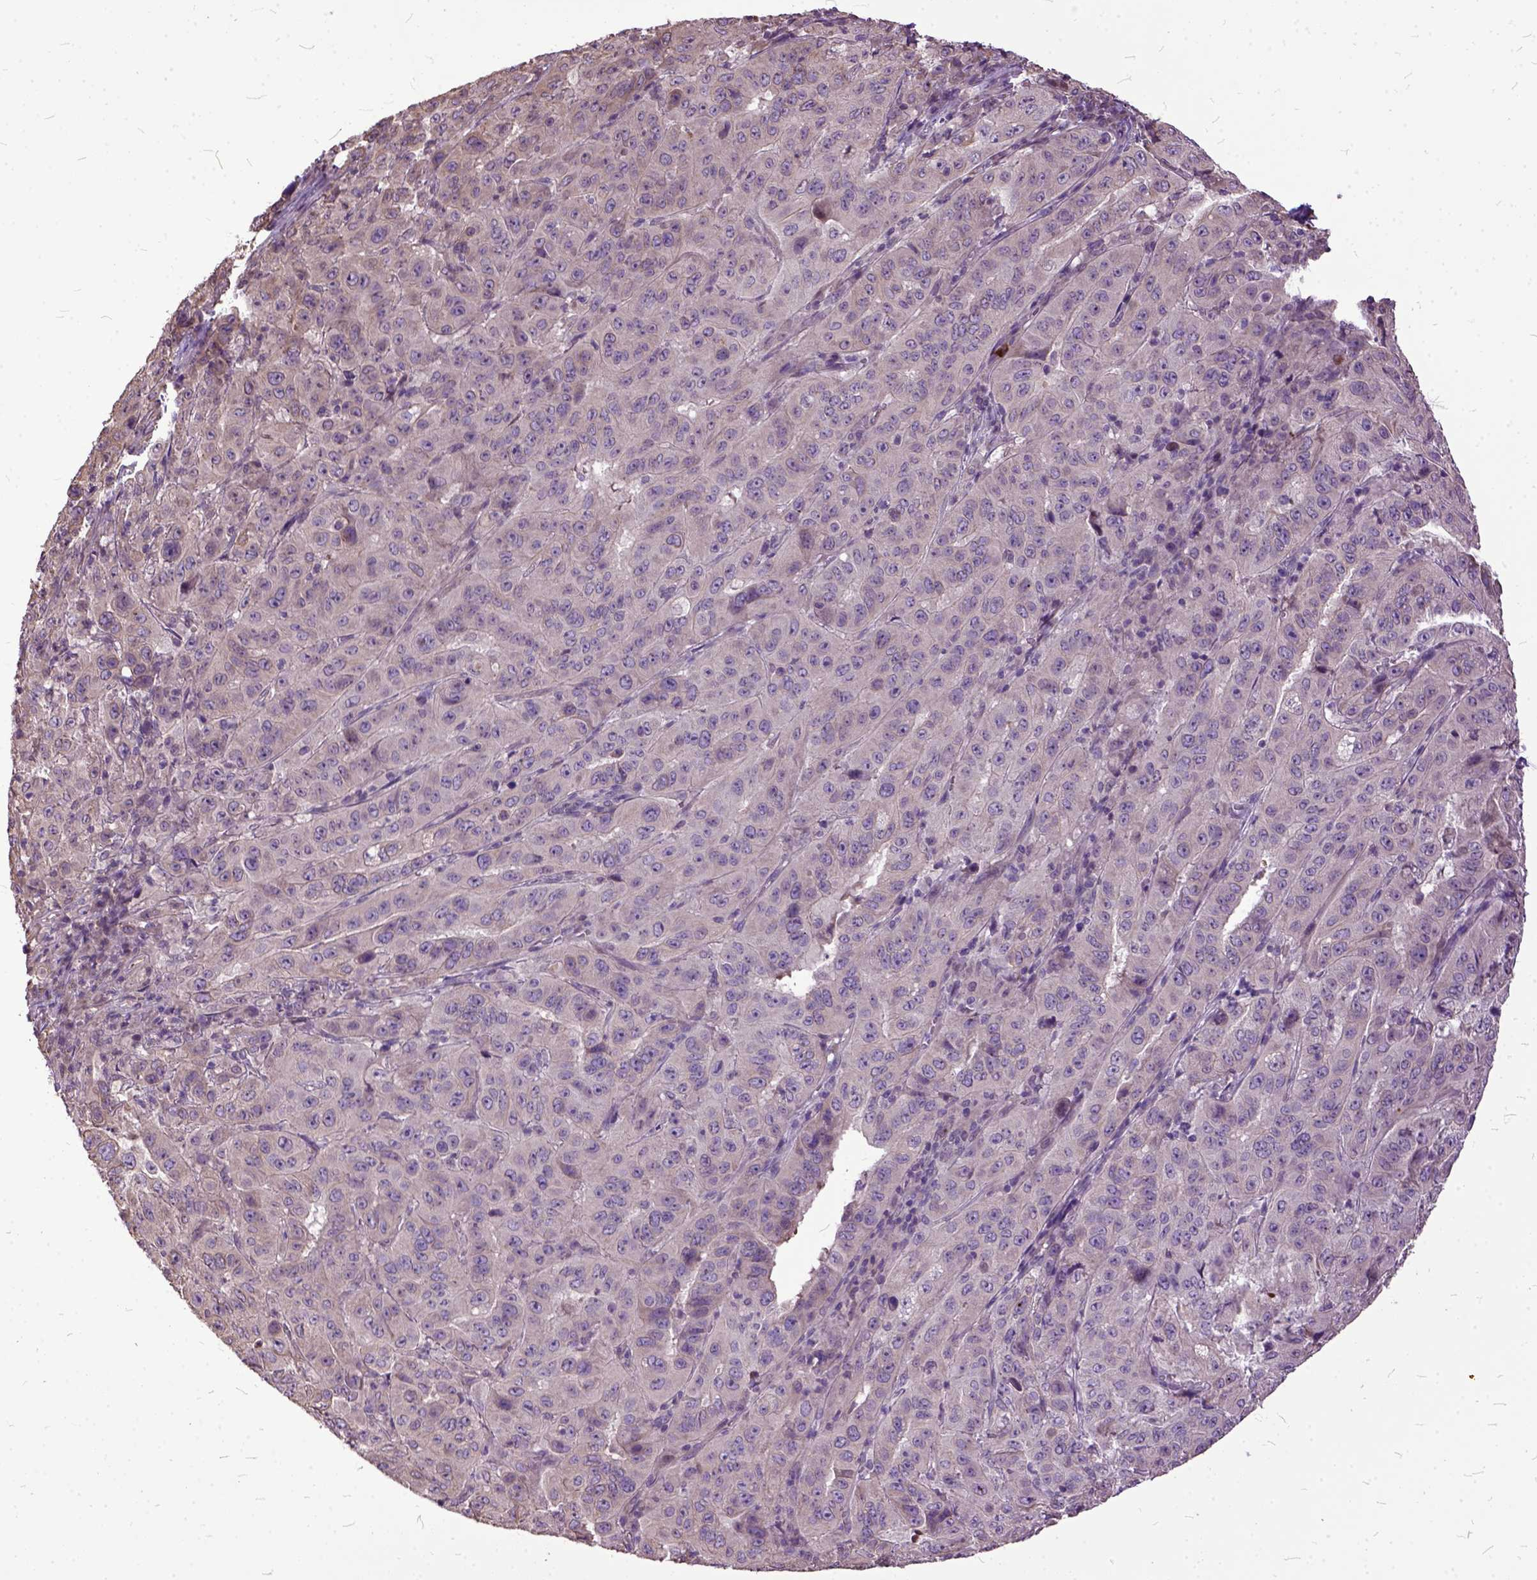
{"staining": {"intensity": "negative", "quantity": "none", "location": "none"}, "tissue": "pancreatic cancer", "cell_type": "Tumor cells", "image_type": "cancer", "snomed": [{"axis": "morphology", "description": "Adenocarcinoma, NOS"}, {"axis": "topography", "description": "Pancreas"}], "caption": "Immunohistochemistry histopathology image of human pancreatic adenocarcinoma stained for a protein (brown), which displays no positivity in tumor cells.", "gene": "AREG", "patient": {"sex": "male", "age": 63}}